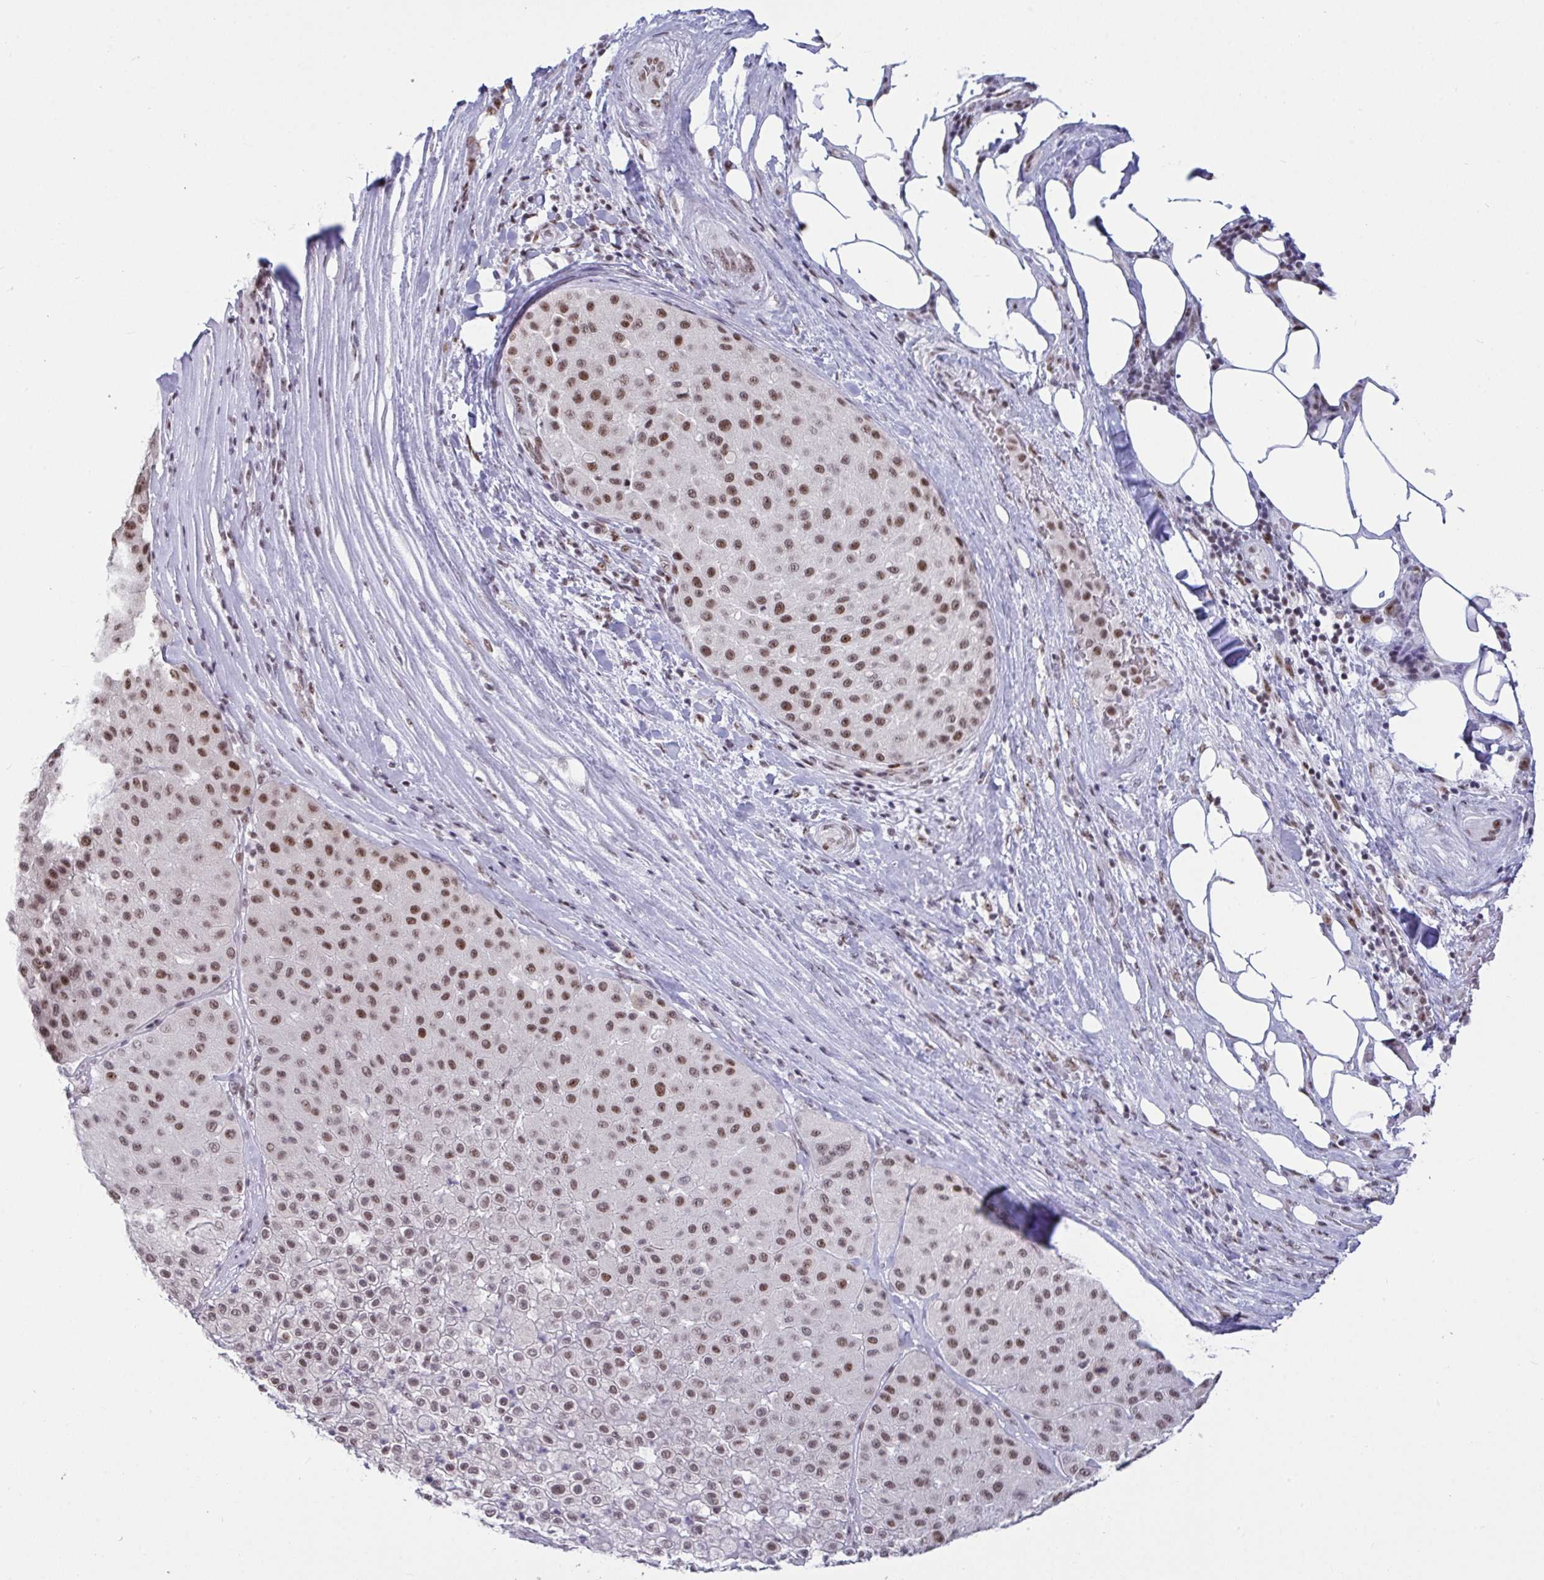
{"staining": {"intensity": "moderate", "quantity": ">75%", "location": "nuclear"}, "tissue": "melanoma", "cell_type": "Tumor cells", "image_type": "cancer", "snomed": [{"axis": "morphology", "description": "Malignant melanoma, Metastatic site"}, {"axis": "topography", "description": "Smooth muscle"}], "caption": "The photomicrograph demonstrates a brown stain indicating the presence of a protein in the nuclear of tumor cells in malignant melanoma (metastatic site). (Brightfield microscopy of DAB IHC at high magnification).", "gene": "SUPT16H", "patient": {"sex": "male", "age": 41}}